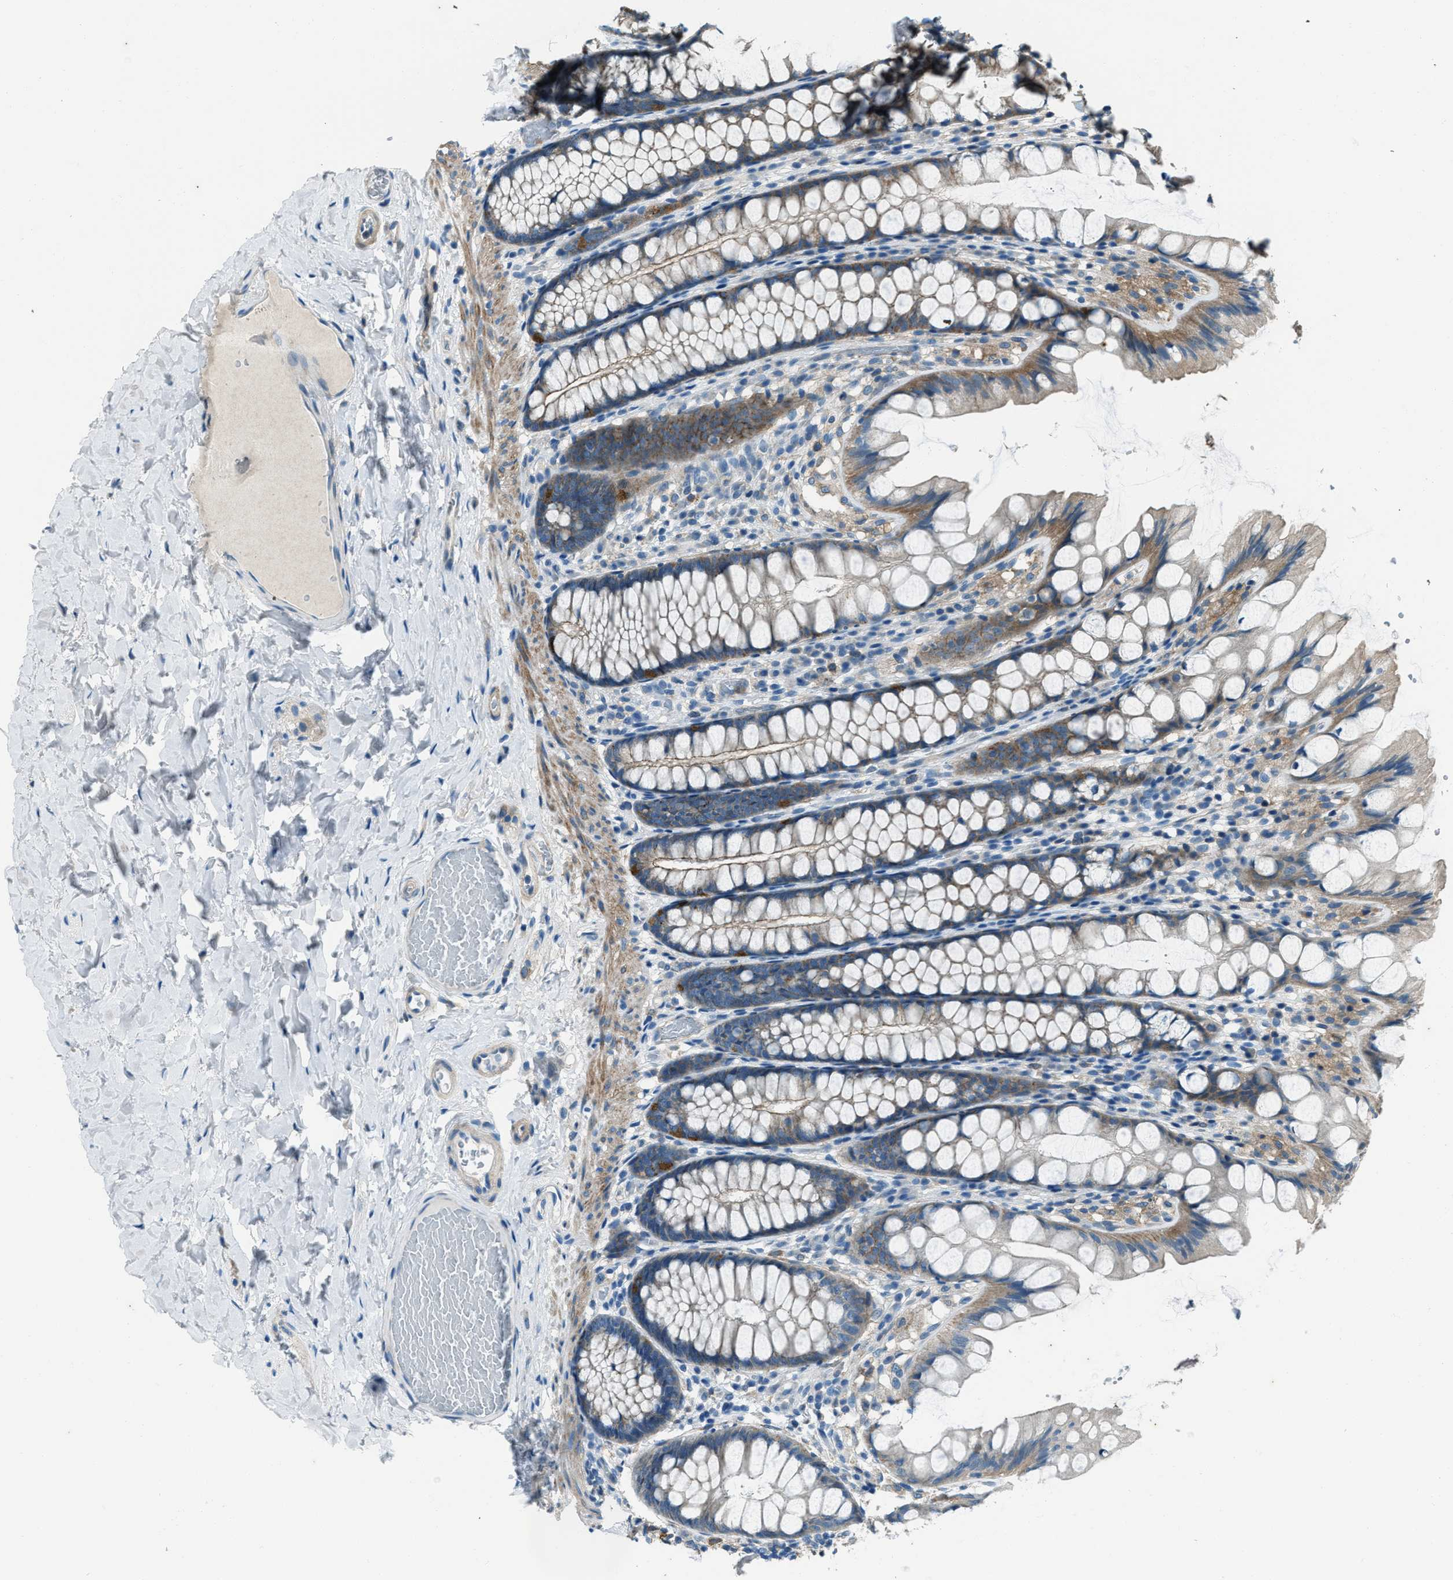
{"staining": {"intensity": "weak", "quantity": ">75%", "location": "cytoplasmic/membranous"}, "tissue": "colon", "cell_type": "Endothelial cells", "image_type": "normal", "snomed": [{"axis": "morphology", "description": "Normal tissue, NOS"}, {"axis": "topography", "description": "Colon"}], "caption": "The micrograph demonstrates immunohistochemical staining of benign colon. There is weak cytoplasmic/membranous staining is seen in approximately >75% of endothelial cells. The protein is shown in brown color, while the nuclei are stained blue.", "gene": "SVIL", "patient": {"sex": "male", "age": 47}}